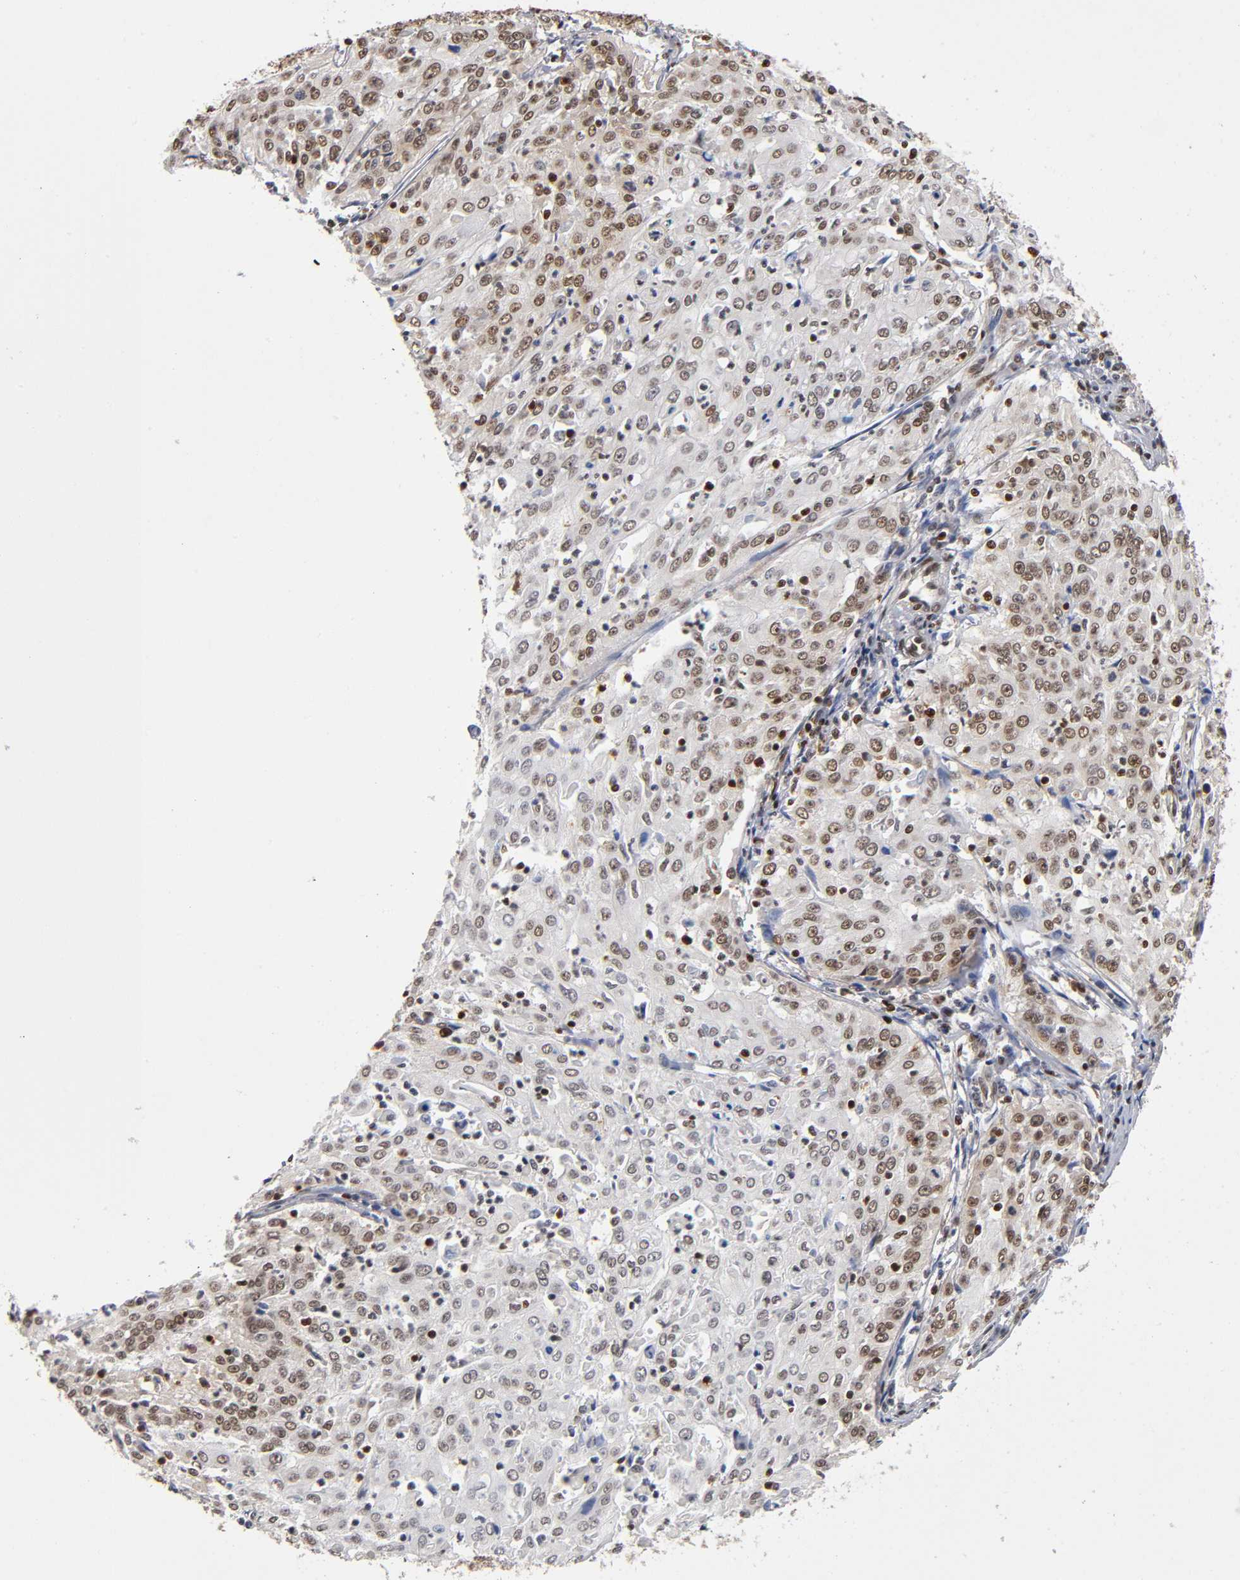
{"staining": {"intensity": "moderate", "quantity": ">75%", "location": "nuclear"}, "tissue": "cervical cancer", "cell_type": "Tumor cells", "image_type": "cancer", "snomed": [{"axis": "morphology", "description": "Squamous cell carcinoma, NOS"}, {"axis": "topography", "description": "Cervix"}], "caption": "Cervical cancer tissue demonstrates moderate nuclear staining in approximately >75% of tumor cells, visualized by immunohistochemistry.", "gene": "ILKAP", "patient": {"sex": "female", "age": 39}}